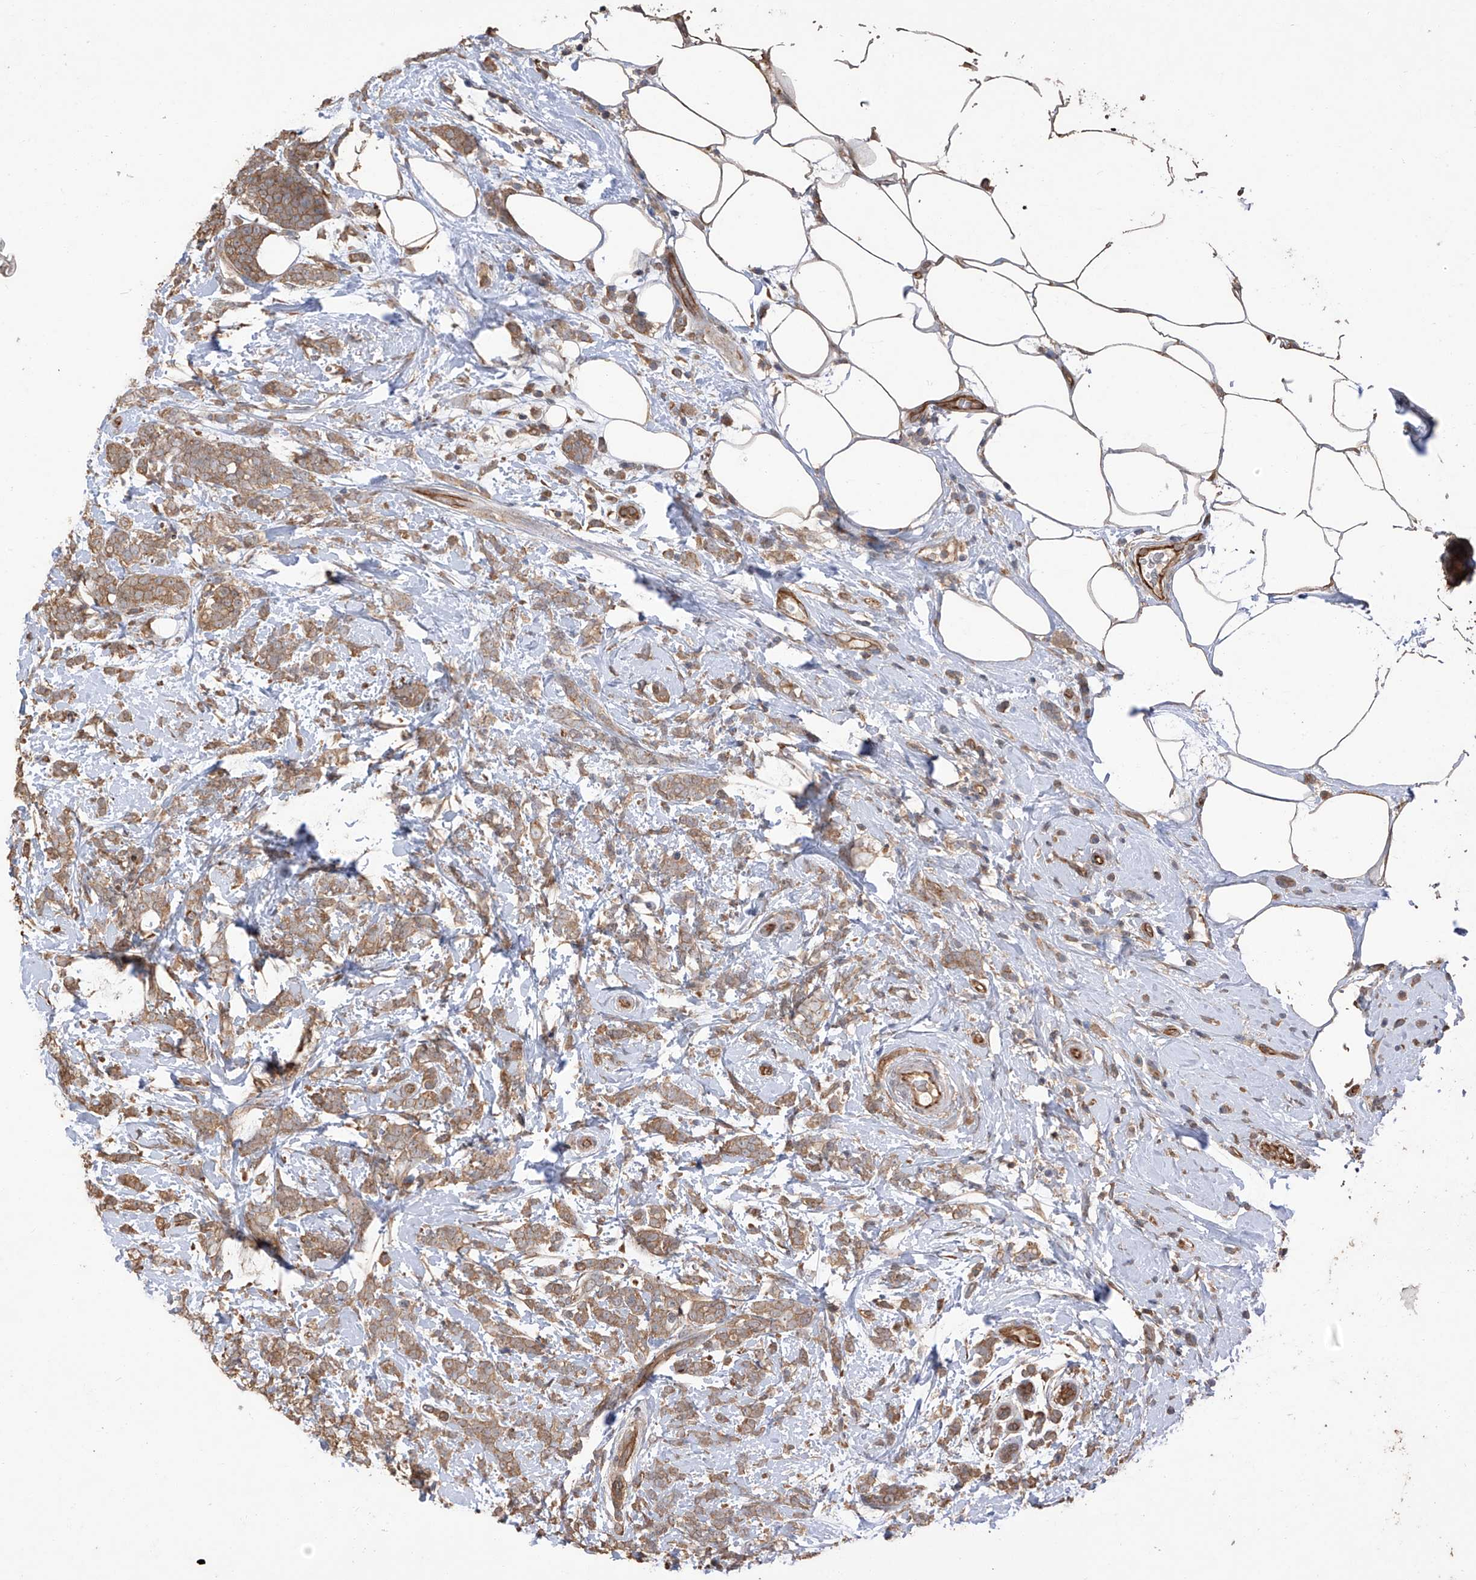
{"staining": {"intensity": "moderate", "quantity": ">75%", "location": "cytoplasmic/membranous"}, "tissue": "breast cancer", "cell_type": "Tumor cells", "image_type": "cancer", "snomed": [{"axis": "morphology", "description": "Lobular carcinoma"}, {"axis": "topography", "description": "Breast"}], "caption": "Tumor cells show moderate cytoplasmic/membranous staining in approximately >75% of cells in breast lobular carcinoma.", "gene": "AGBL5", "patient": {"sex": "female", "age": 58}}